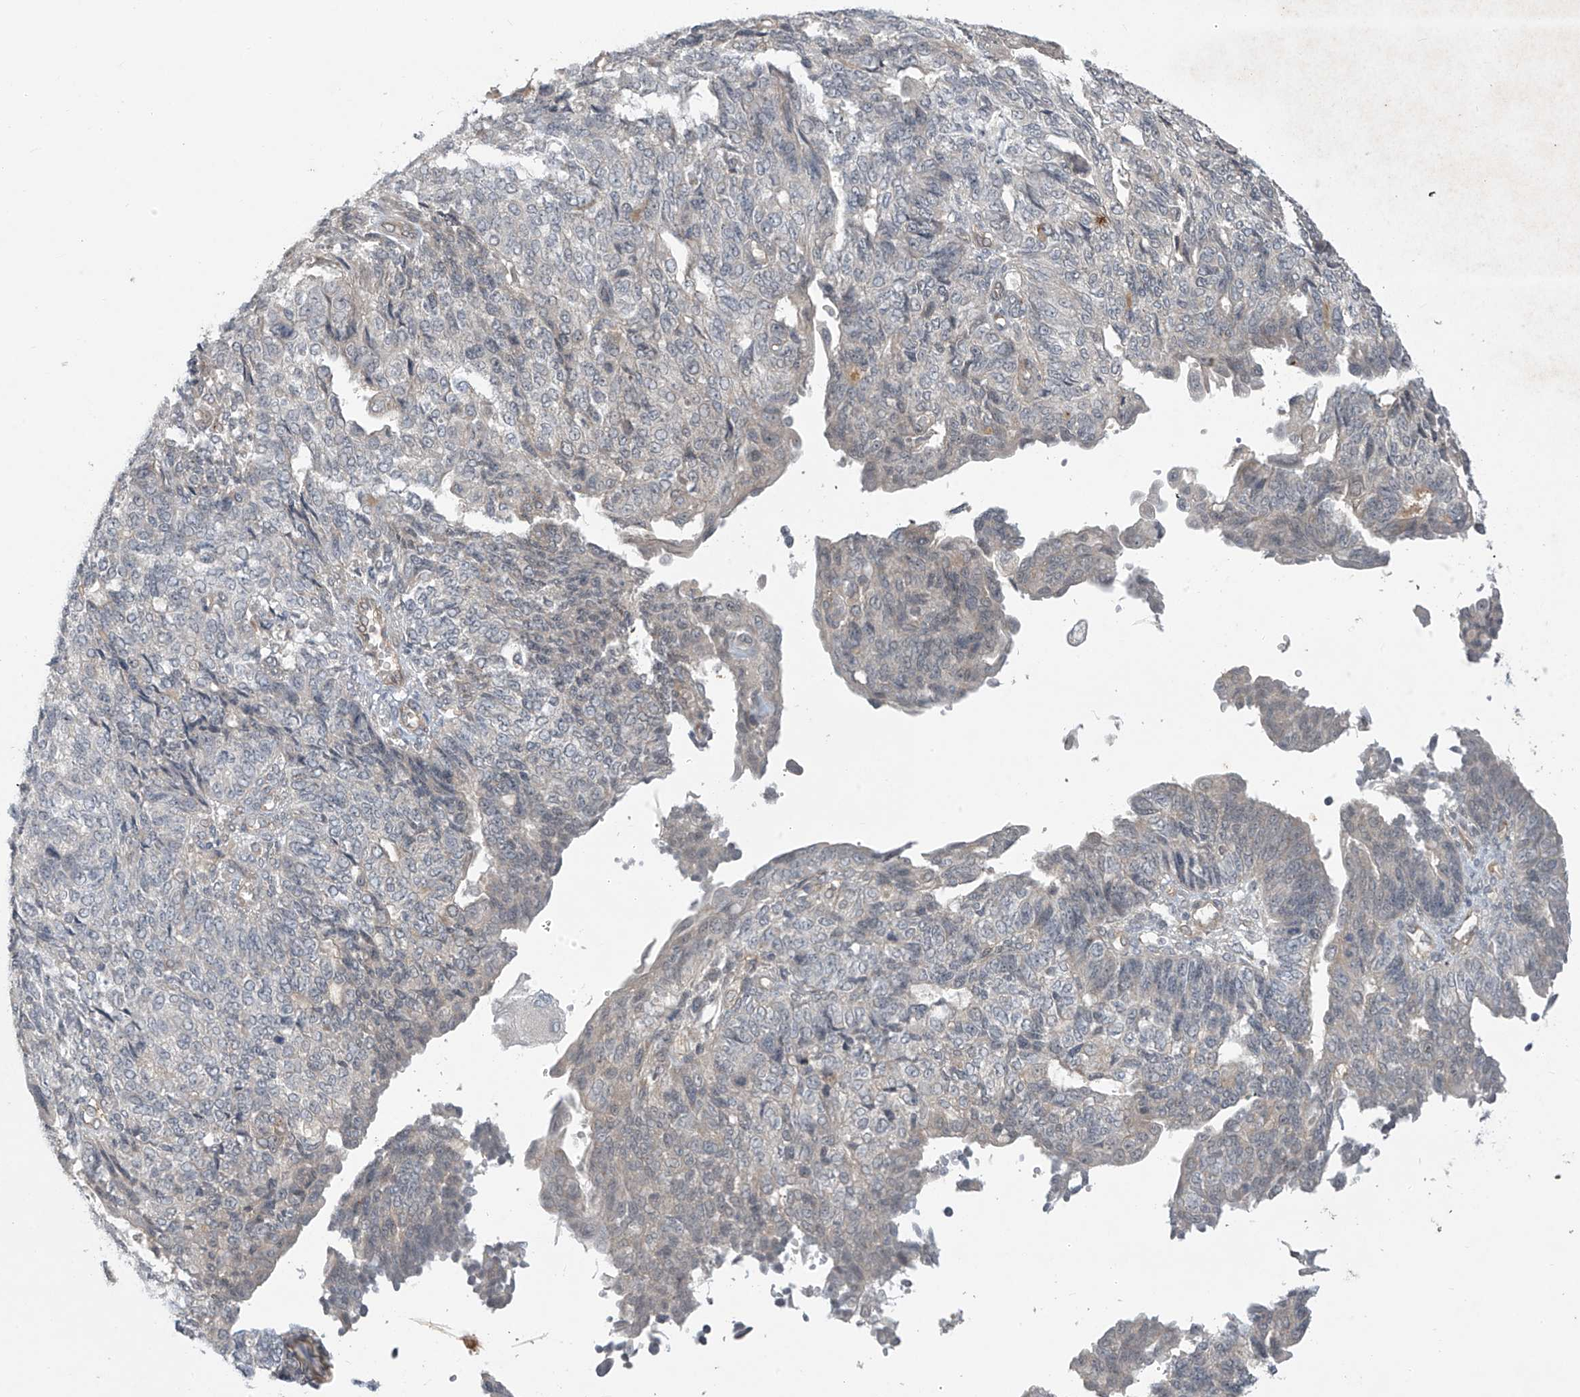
{"staining": {"intensity": "negative", "quantity": "none", "location": "none"}, "tissue": "endometrial cancer", "cell_type": "Tumor cells", "image_type": "cancer", "snomed": [{"axis": "morphology", "description": "Adenocarcinoma, NOS"}, {"axis": "topography", "description": "Endometrium"}], "caption": "Immunohistochemistry of human adenocarcinoma (endometrial) displays no expression in tumor cells.", "gene": "DGKQ", "patient": {"sex": "female", "age": 32}}